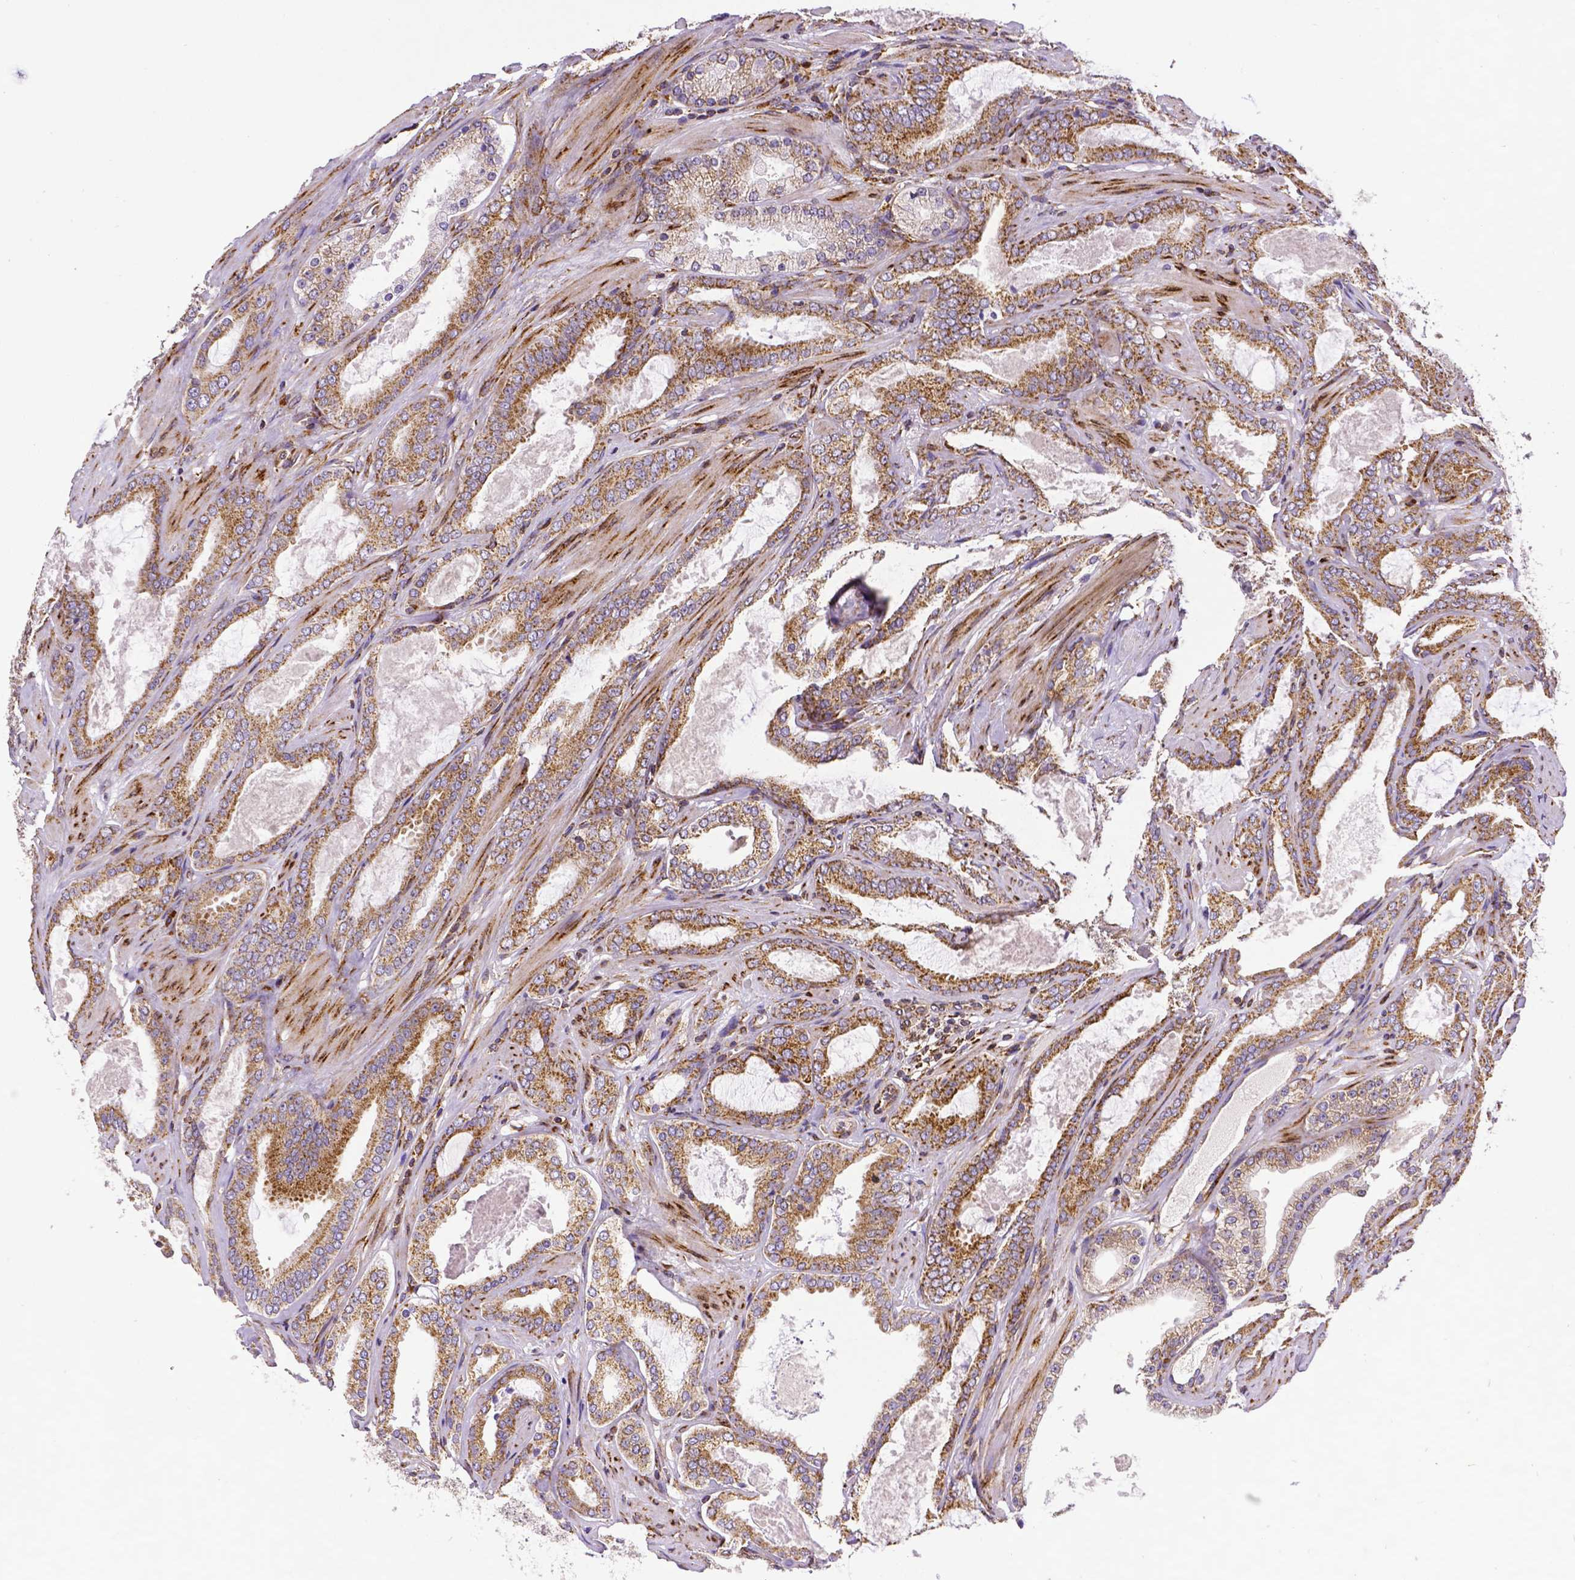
{"staining": {"intensity": "moderate", "quantity": ">75%", "location": "cytoplasmic/membranous"}, "tissue": "prostate cancer", "cell_type": "Tumor cells", "image_type": "cancer", "snomed": [{"axis": "morphology", "description": "Adenocarcinoma, High grade"}, {"axis": "topography", "description": "Prostate"}], "caption": "Immunohistochemical staining of human high-grade adenocarcinoma (prostate) exhibits moderate cytoplasmic/membranous protein positivity in about >75% of tumor cells.", "gene": "MTDH", "patient": {"sex": "male", "age": 63}}